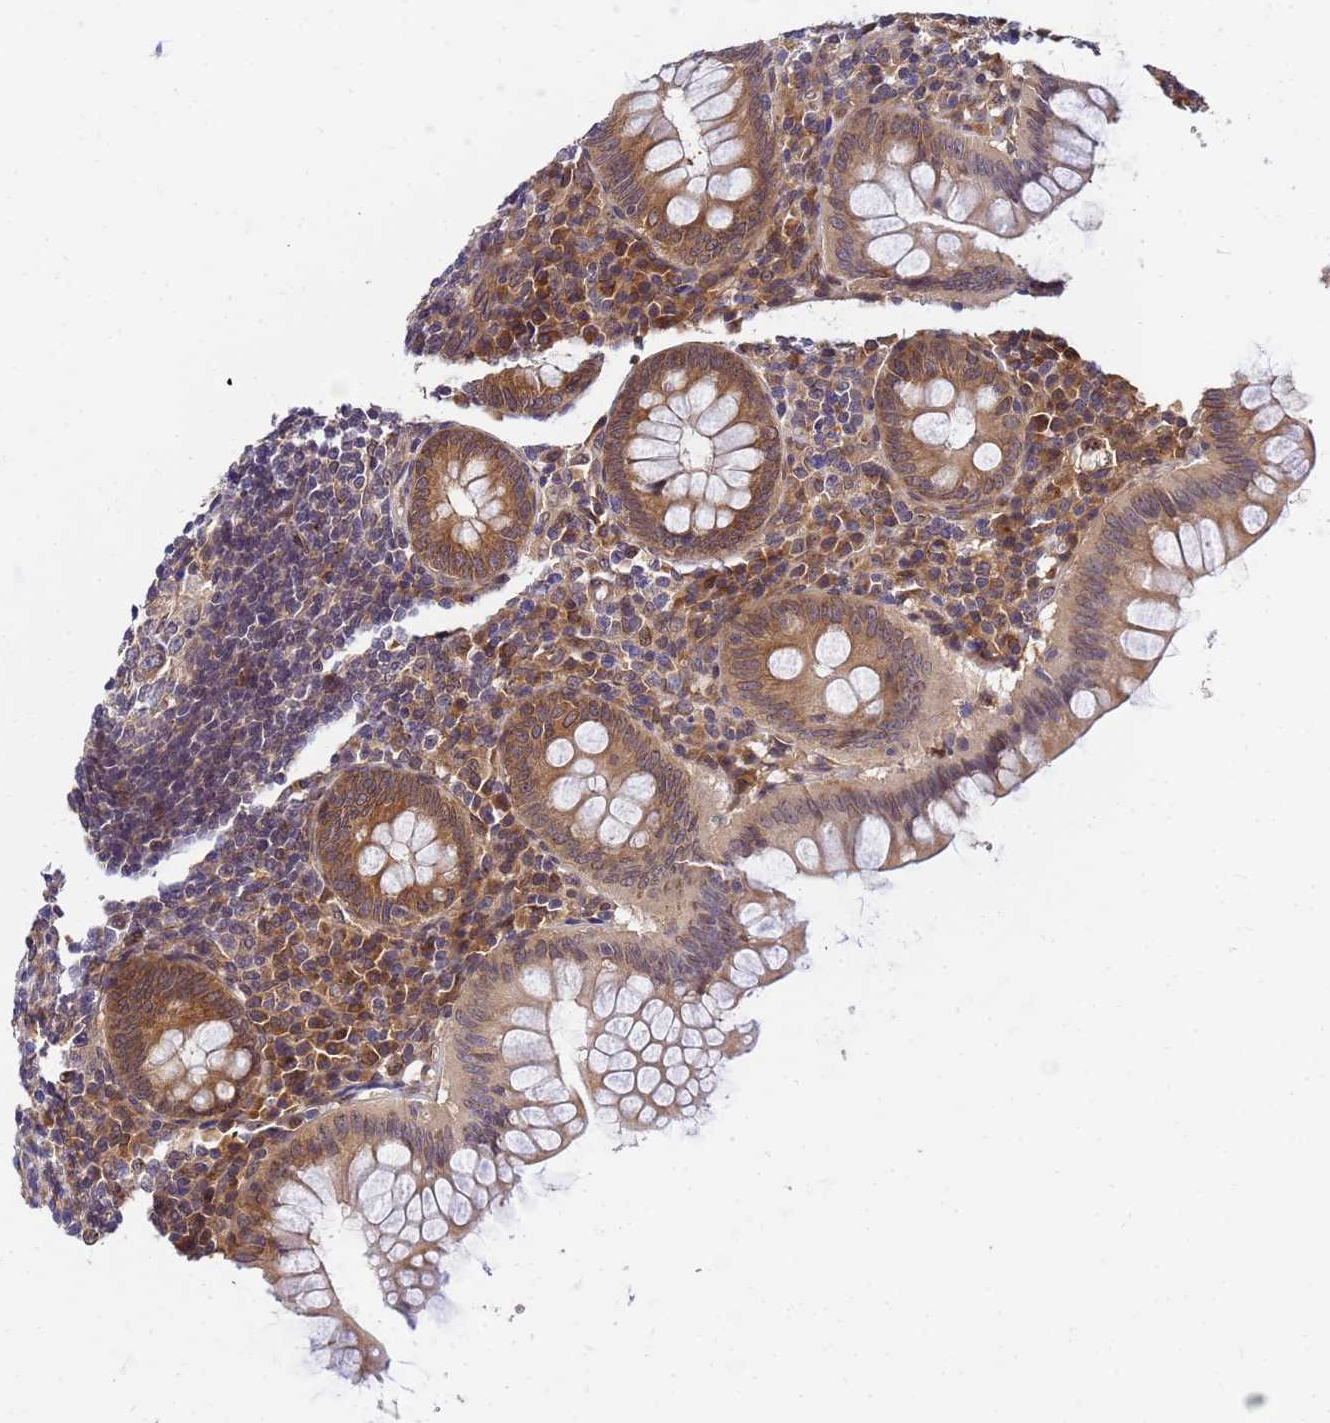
{"staining": {"intensity": "moderate", "quantity": ">75%", "location": "cytoplasmic/membranous"}, "tissue": "appendix", "cell_type": "Glandular cells", "image_type": "normal", "snomed": [{"axis": "morphology", "description": "Normal tissue, NOS"}, {"axis": "topography", "description": "Appendix"}], "caption": "This is an image of IHC staining of benign appendix, which shows moderate positivity in the cytoplasmic/membranous of glandular cells.", "gene": "UNC93B1", "patient": {"sex": "female", "age": 33}}